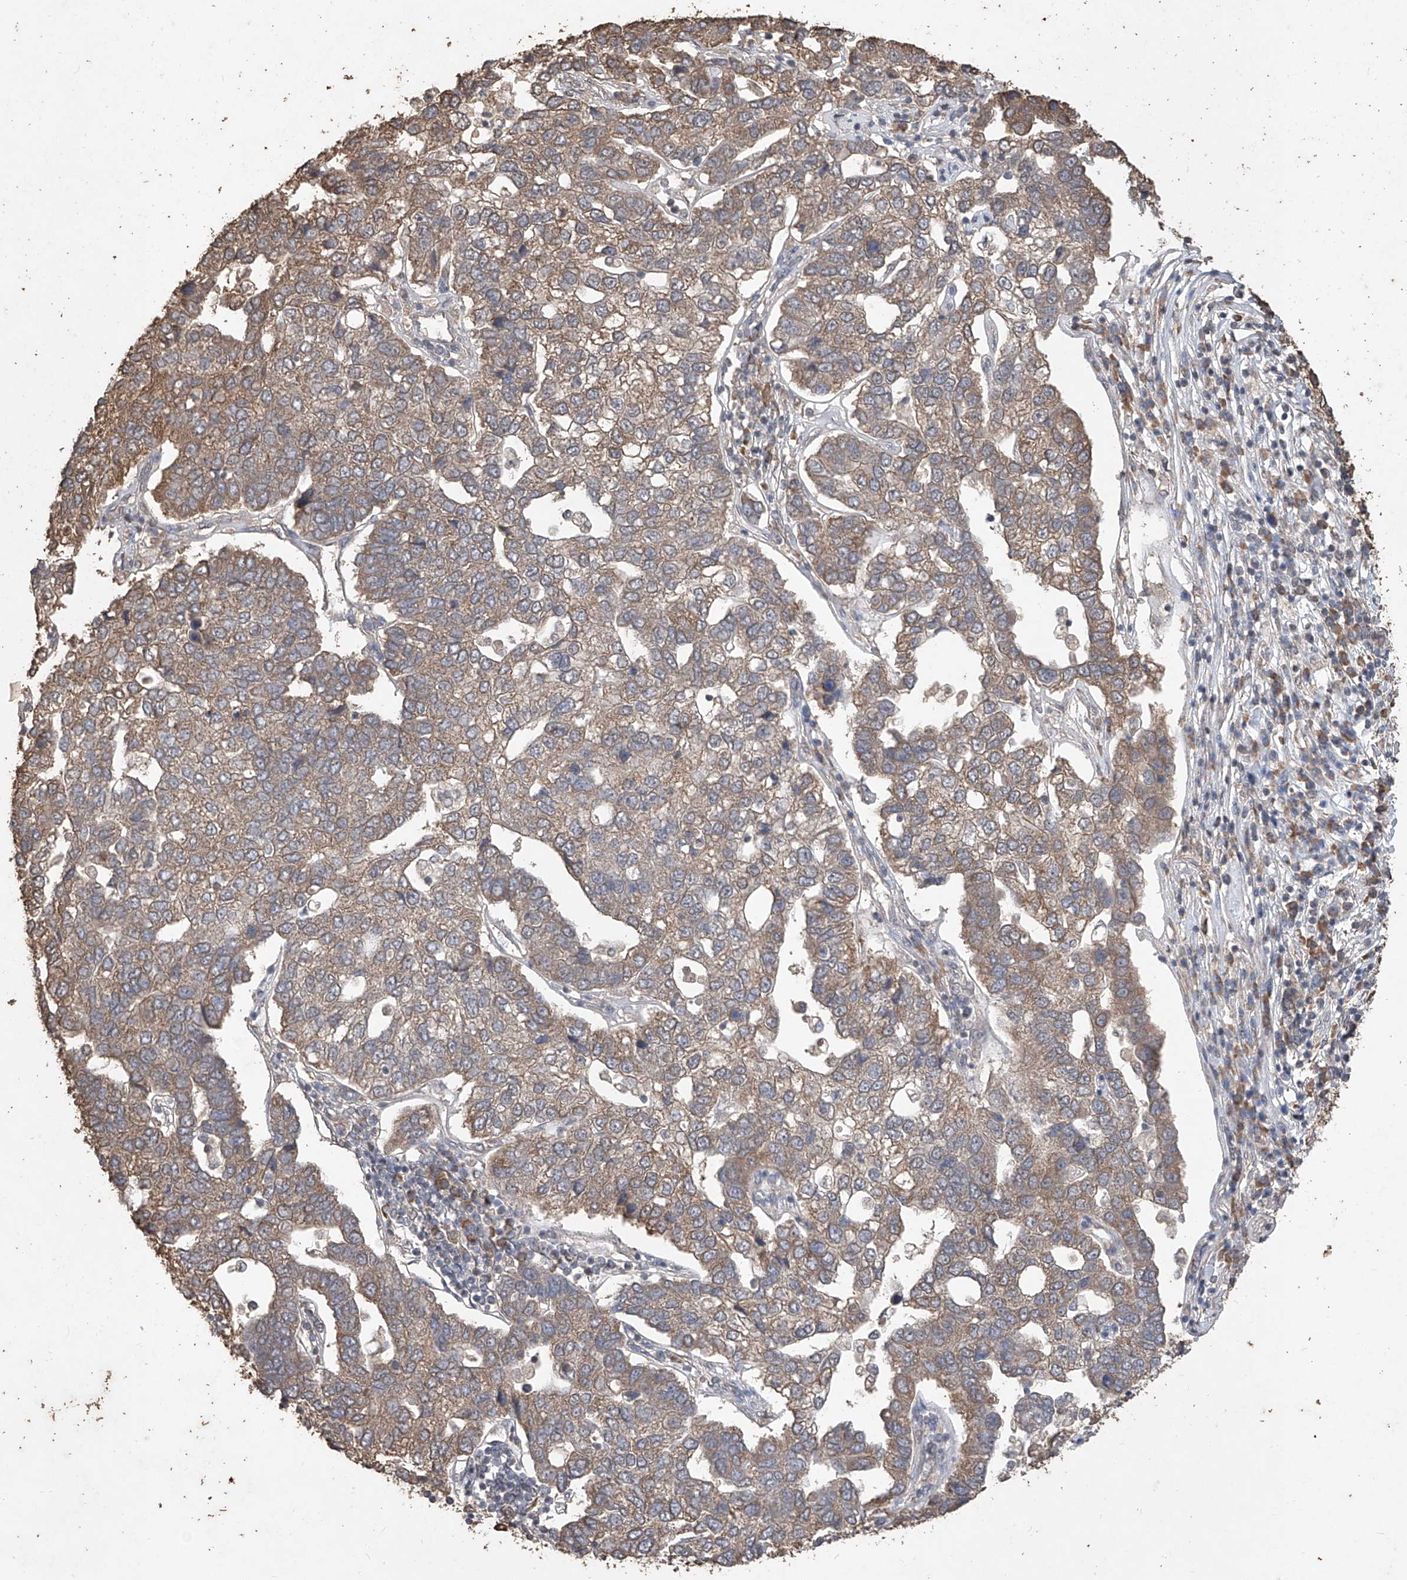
{"staining": {"intensity": "moderate", "quantity": ">75%", "location": "cytoplasmic/membranous"}, "tissue": "pancreatic cancer", "cell_type": "Tumor cells", "image_type": "cancer", "snomed": [{"axis": "morphology", "description": "Adenocarcinoma, NOS"}, {"axis": "topography", "description": "Pancreas"}], "caption": "This is a micrograph of immunohistochemistry staining of adenocarcinoma (pancreatic), which shows moderate expression in the cytoplasmic/membranous of tumor cells.", "gene": "ELOVL1", "patient": {"sex": "female", "age": 61}}